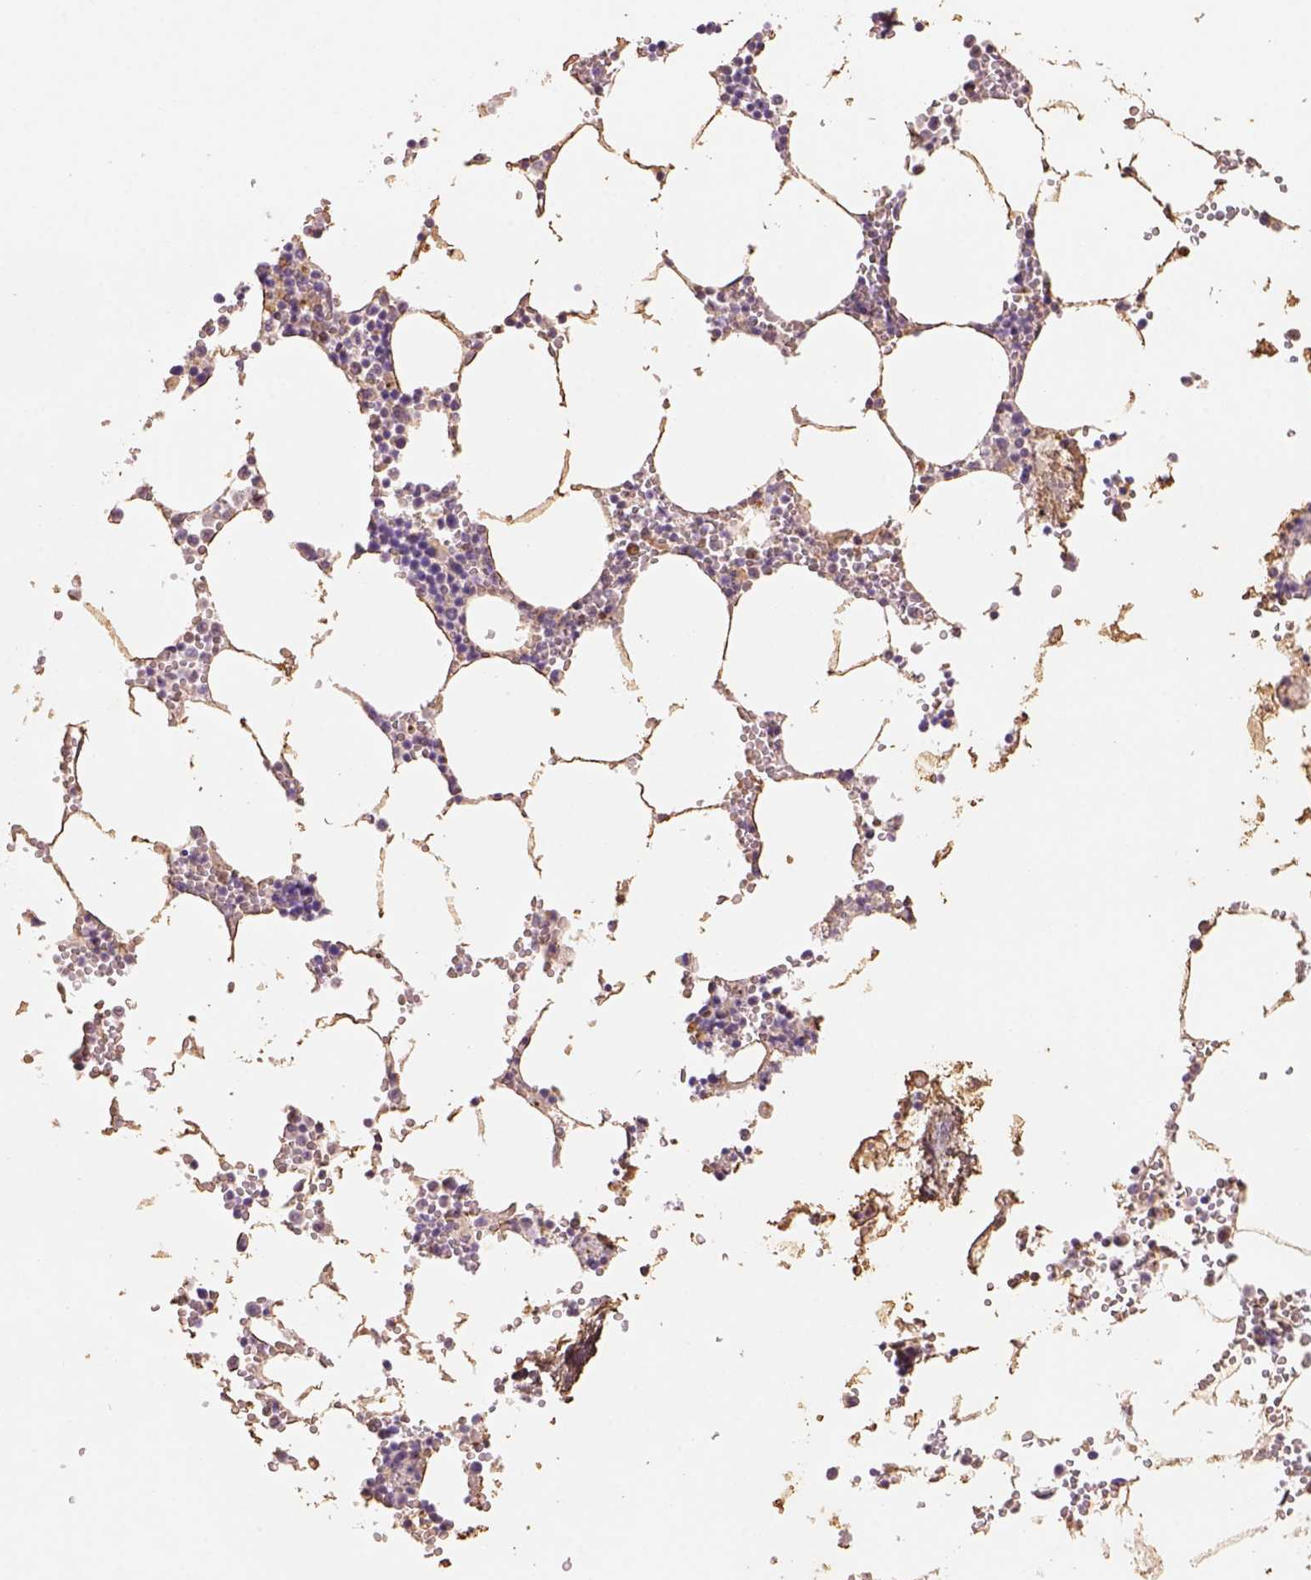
{"staining": {"intensity": "weak", "quantity": "<25%", "location": "cytoplasmic/membranous"}, "tissue": "bone marrow", "cell_type": "Hematopoietic cells", "image_type": "normal", "snomed": [{"axis": "morphology", "description": "Normal tissue, NOS"}, {"axis": "topography", "description": "Bone marrow"}], "caption": "Hematopoietic cells show no significant expression in normal bone marrow. (Stains: DAB (3,3'-diaminobenzidine) immunohistochemistry (IHC) with hematoxylin counter stain, Microscopy: brightfield microscopy at high magnification).", "gene": "AP2B1", "patient": {"sex": "male", "age": 54}}